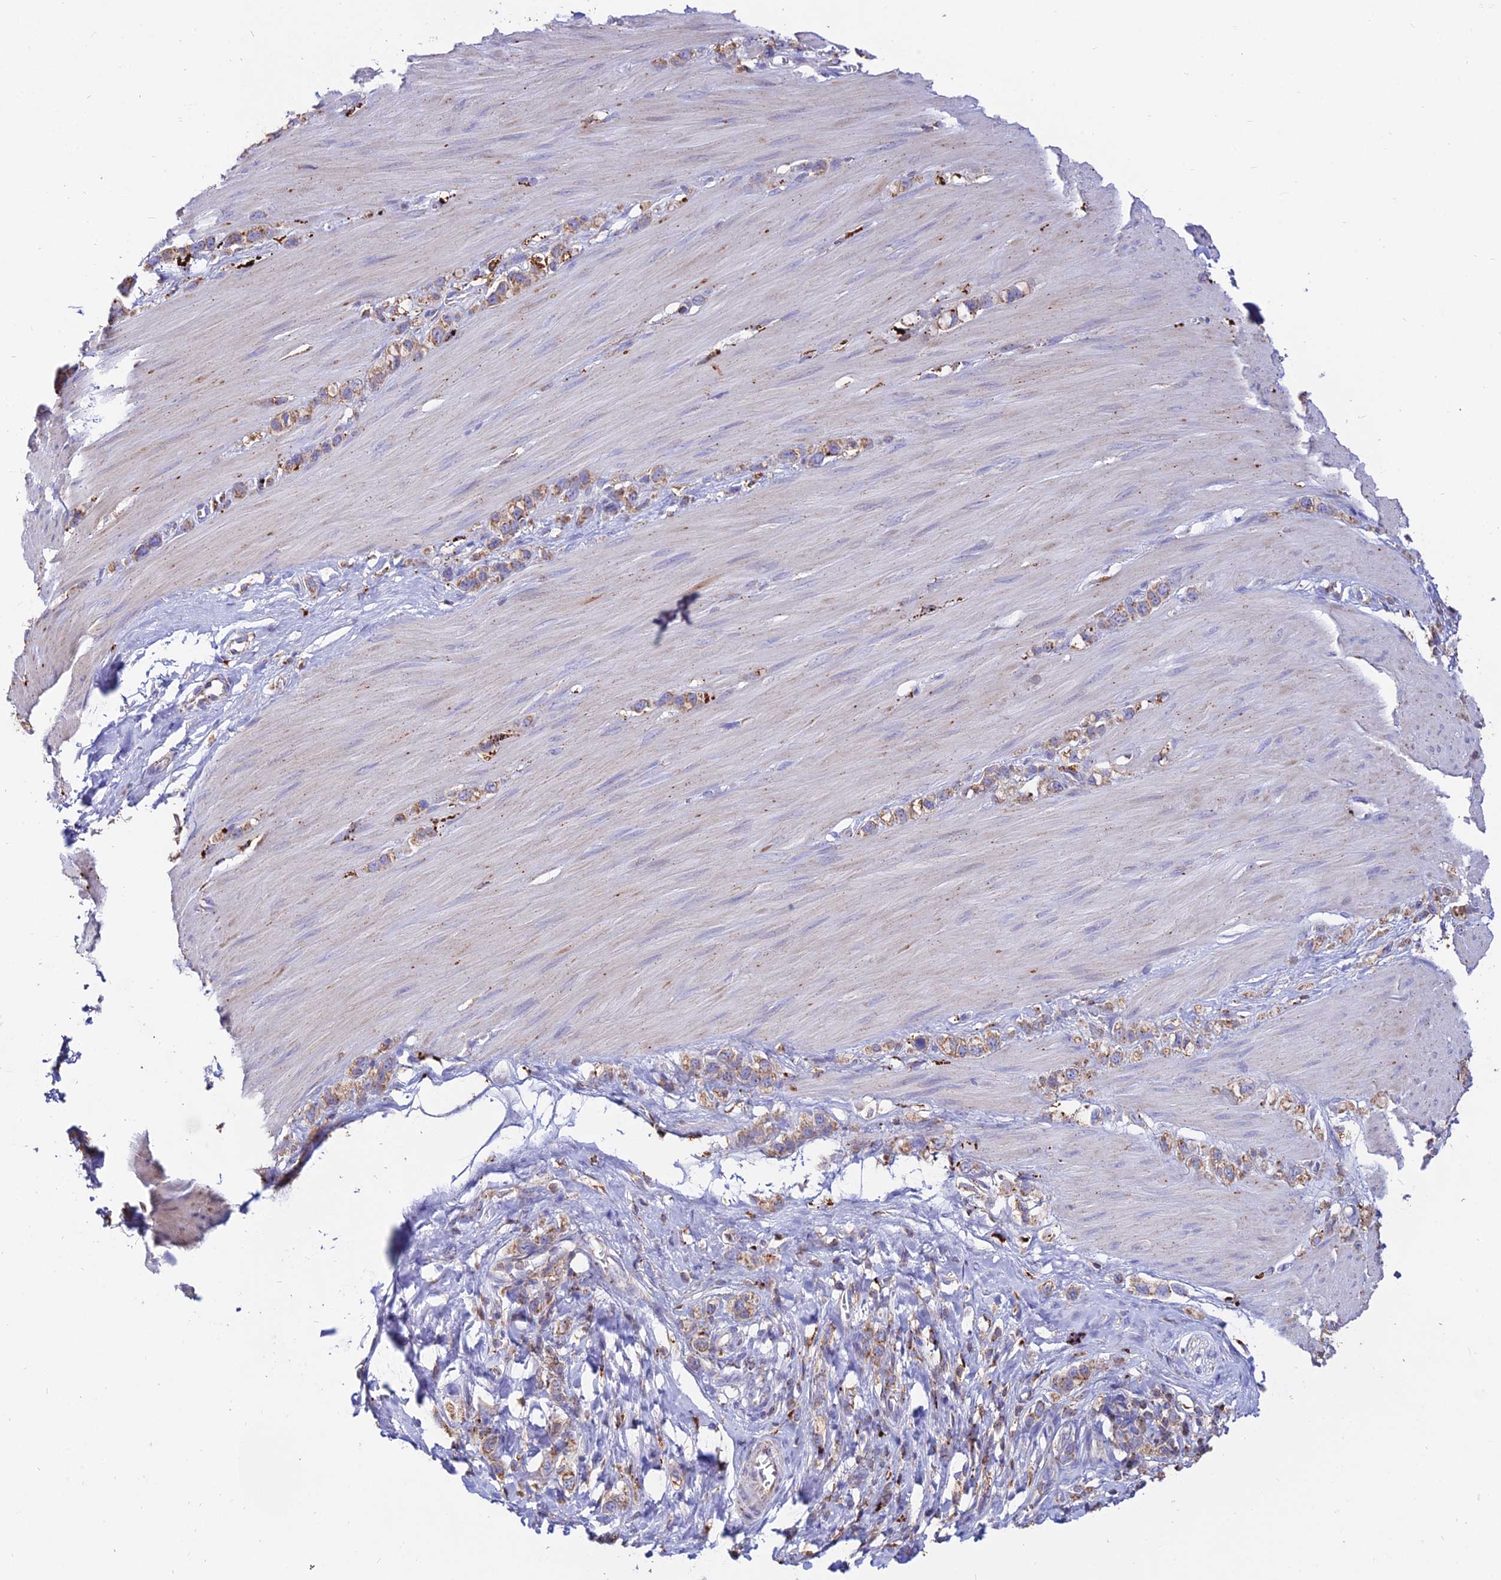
{"staining": {"intensity": "weak", "quantity": ">75%", "location": "cytoplasmic/membranous"}, "tissue": "stomach cancer", "cell_type": "Tumor cells", "image_type": "cancer", "snomed": [{"axis": "morphology", "description": "Adenocarcinoma, NOS"}, {"axis": "topography", "description": "Stomach"}], "caption": "A brown stain highlights weak cytoplasmic/membranous staining of a protein in human stomach cancer tumor cells.", "gene": "PNLIPRP3", "patient": {"sex": "female", "age": 65}}